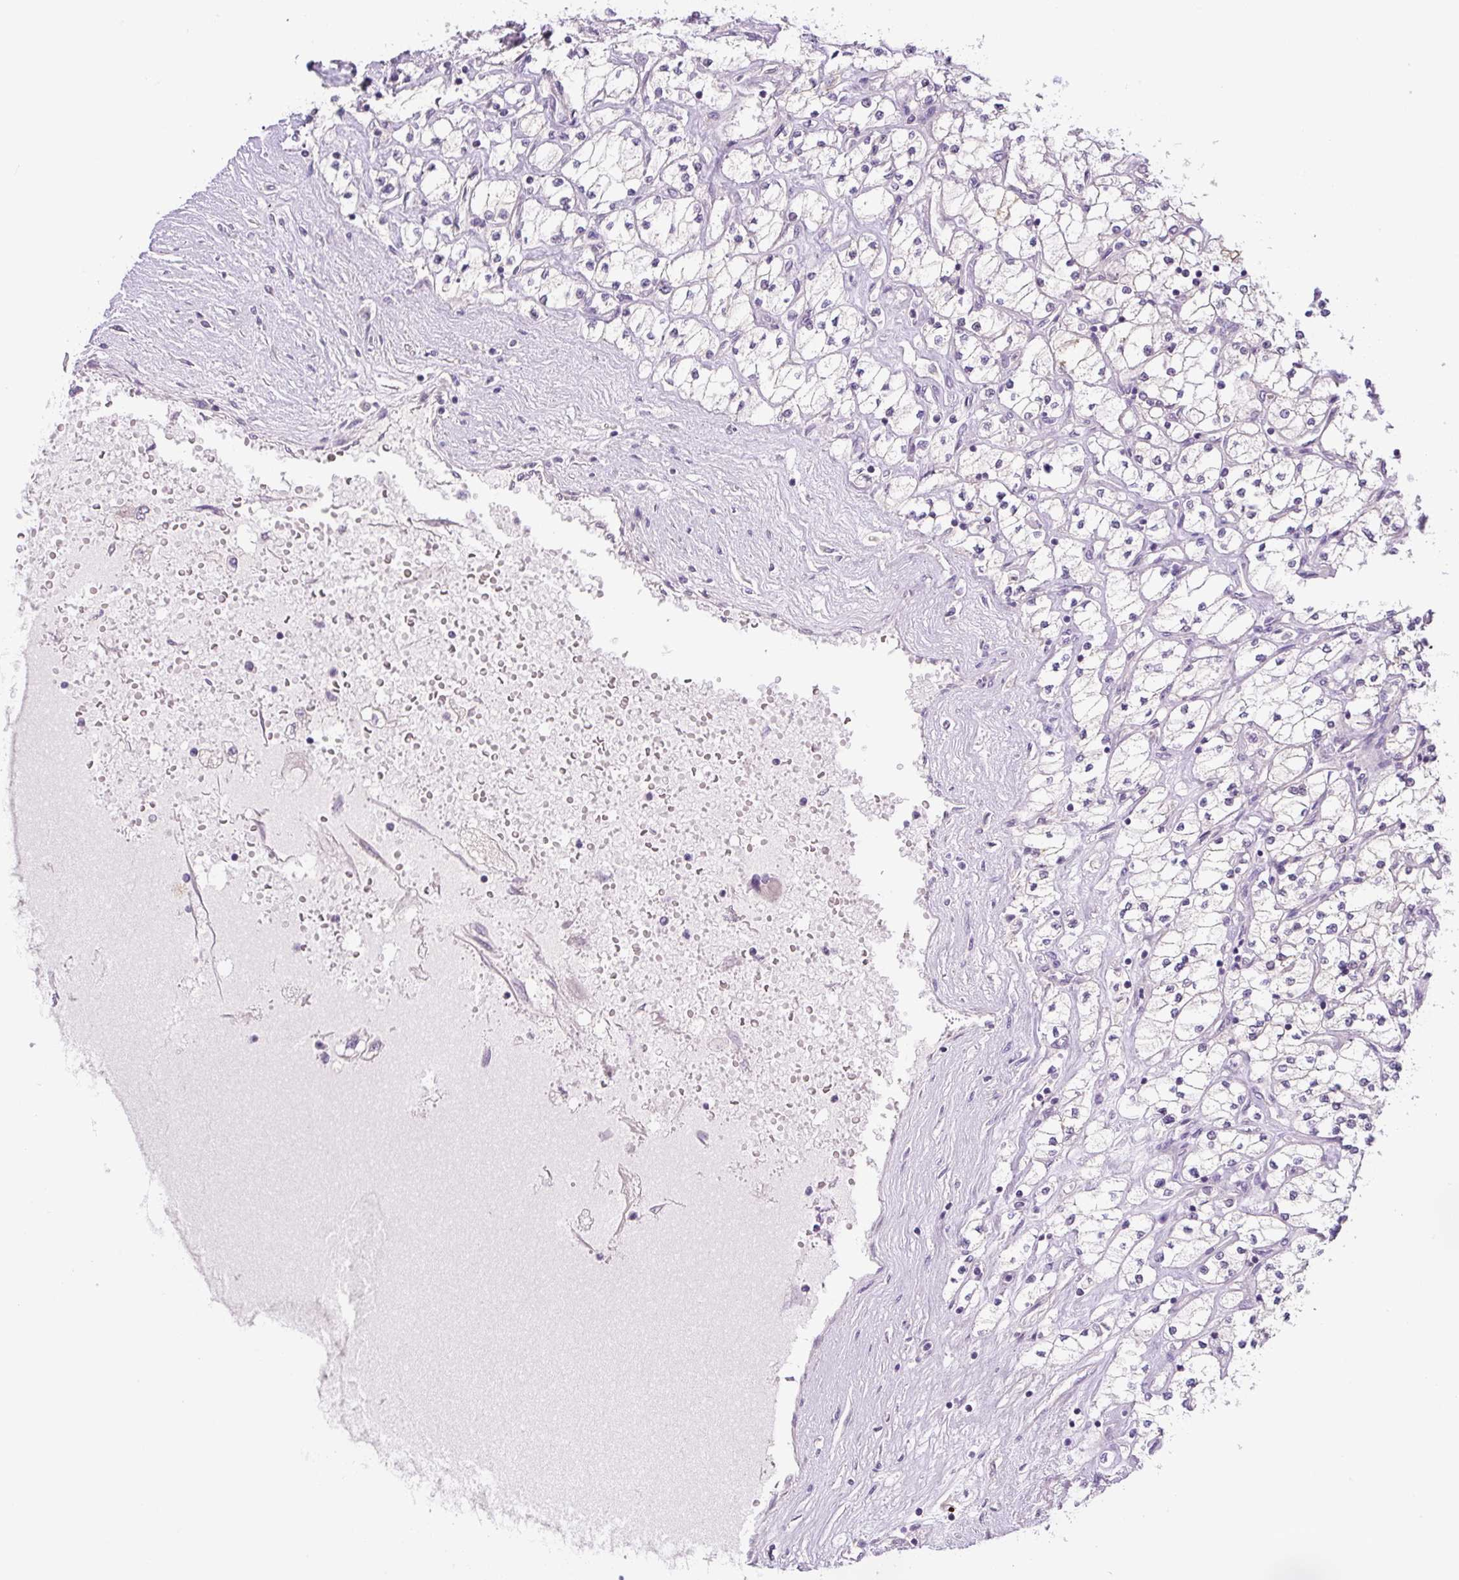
{"staining": {"intensity": "negative", "quantity": "none", "location": "none"}, "tissue": "renal cancer", "cell_type": "Tumor cells", "image_type": "cancer", "snomed": [{"axis": "morphology", "description": "Adenocarcinoma, NOS"}, {"axis": "topography", "description": "Kidney"}], "caption": "Immunohistochemistry histopathology image of neoplastic tissue: renal cancer stained with DAB (3,3'-diaminobenzidine) exhibits no significant protein staining in tumor cells. Brightfield microscopy of IHC stained with DAB (brown) and hematoxylin (blue), captured at high magnification.", "gene": "UBL3", "patient": {"sex": "male", "age": 80}}